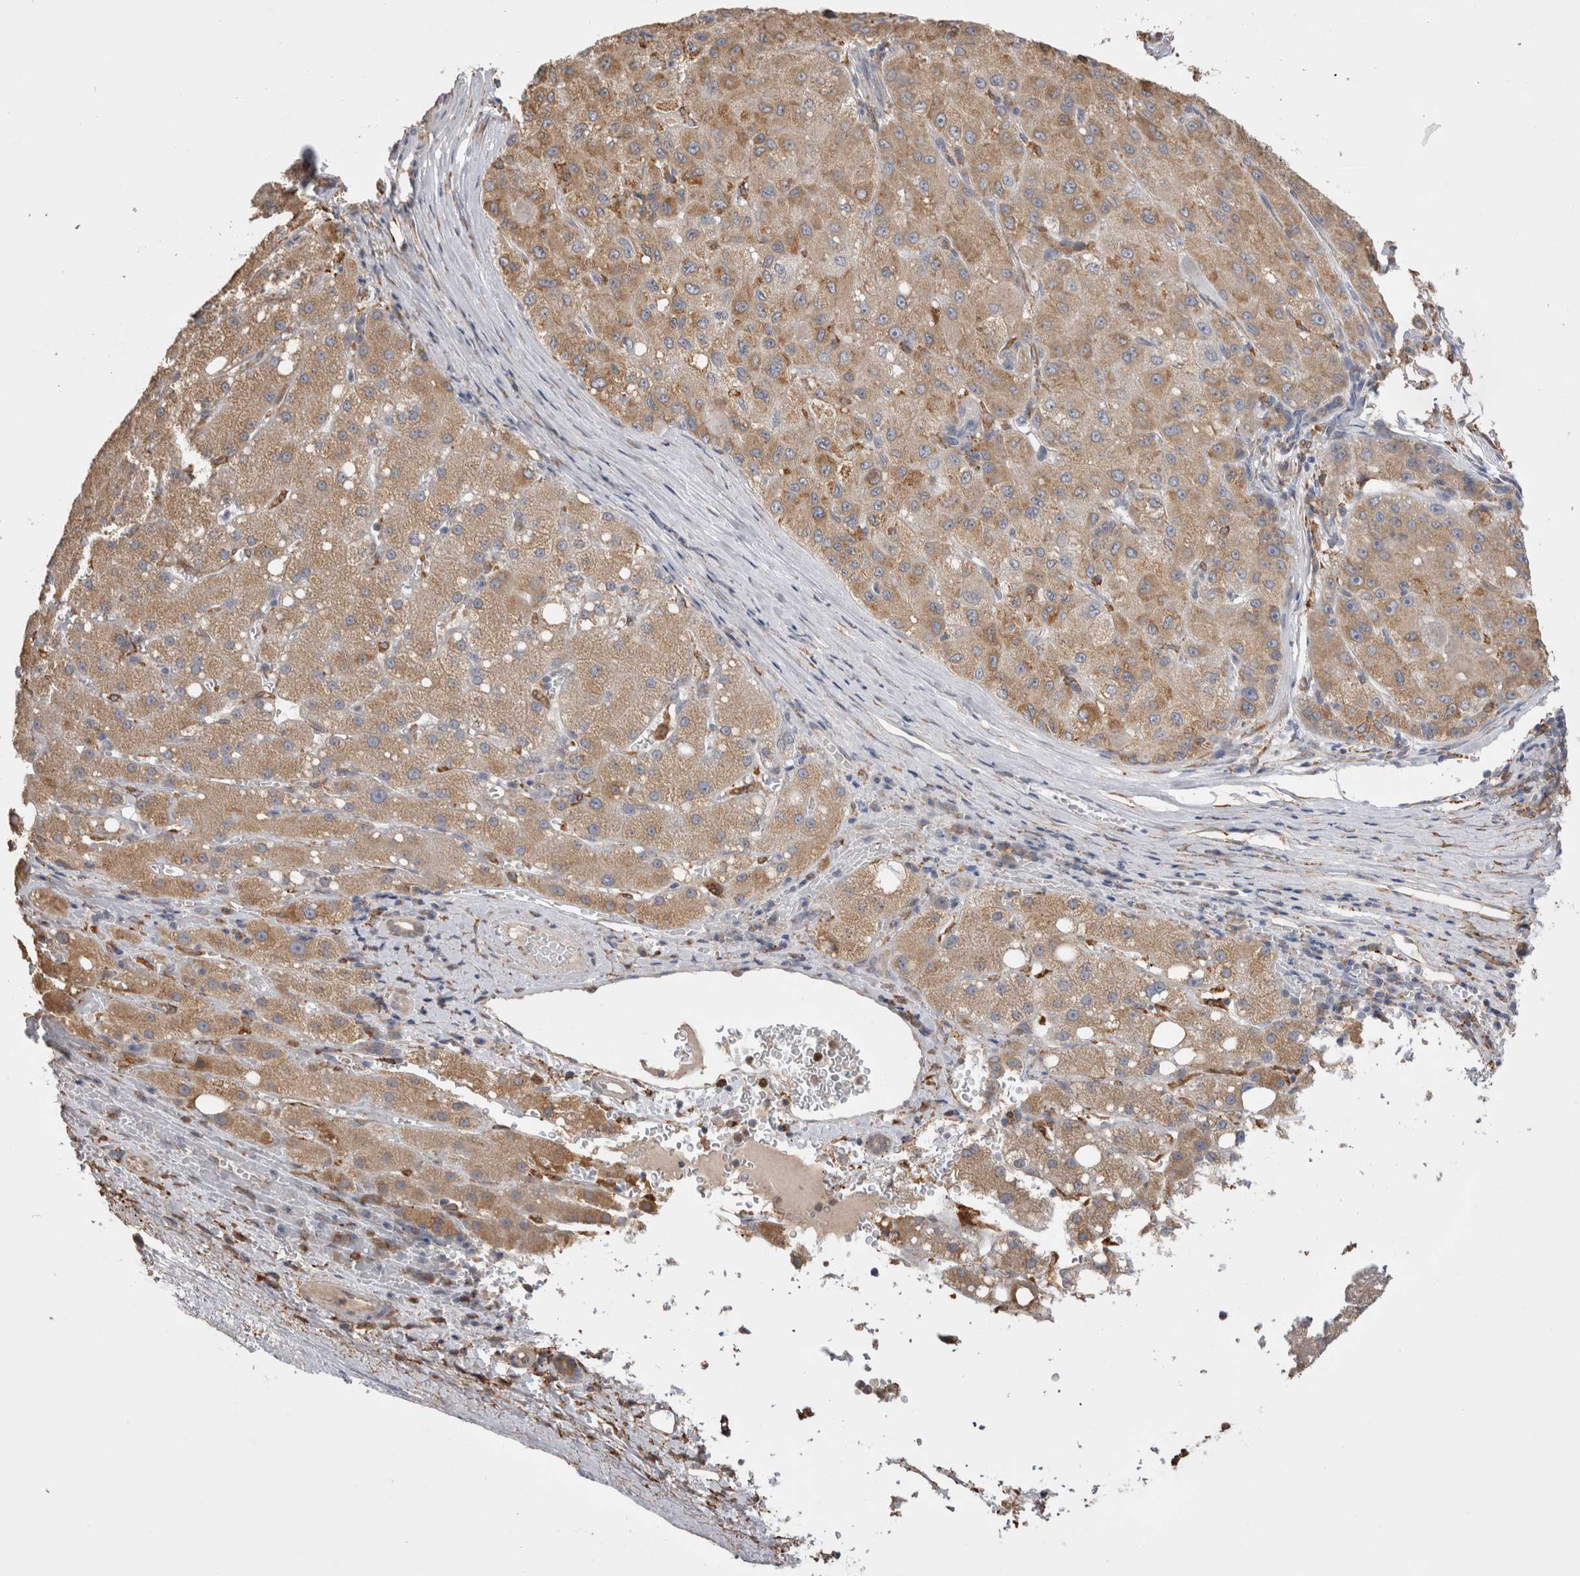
{"staining": {"intensity": "moderate", "quantity": ">75%", "location": "cytoplasmic/membranous"}, "tissue": "liver cancer", "cell_type": "Tumor cells", "image_type": "cancer", "snomed": [{"axis": "morphology", "description": "Carcinoma, Hepatocellular, NOS"}, {"axis": "topography", "description": "Liver"}], "caption": "There is medium levels of moderate cytoplasmic/membranous expression in tumor cells of liver hepatocellular carcinoma, as demonstrated by immunohistochemical staining (brown color).", "gene": "LRPAP1", "patient": {"sex": "male", "age": 80}}